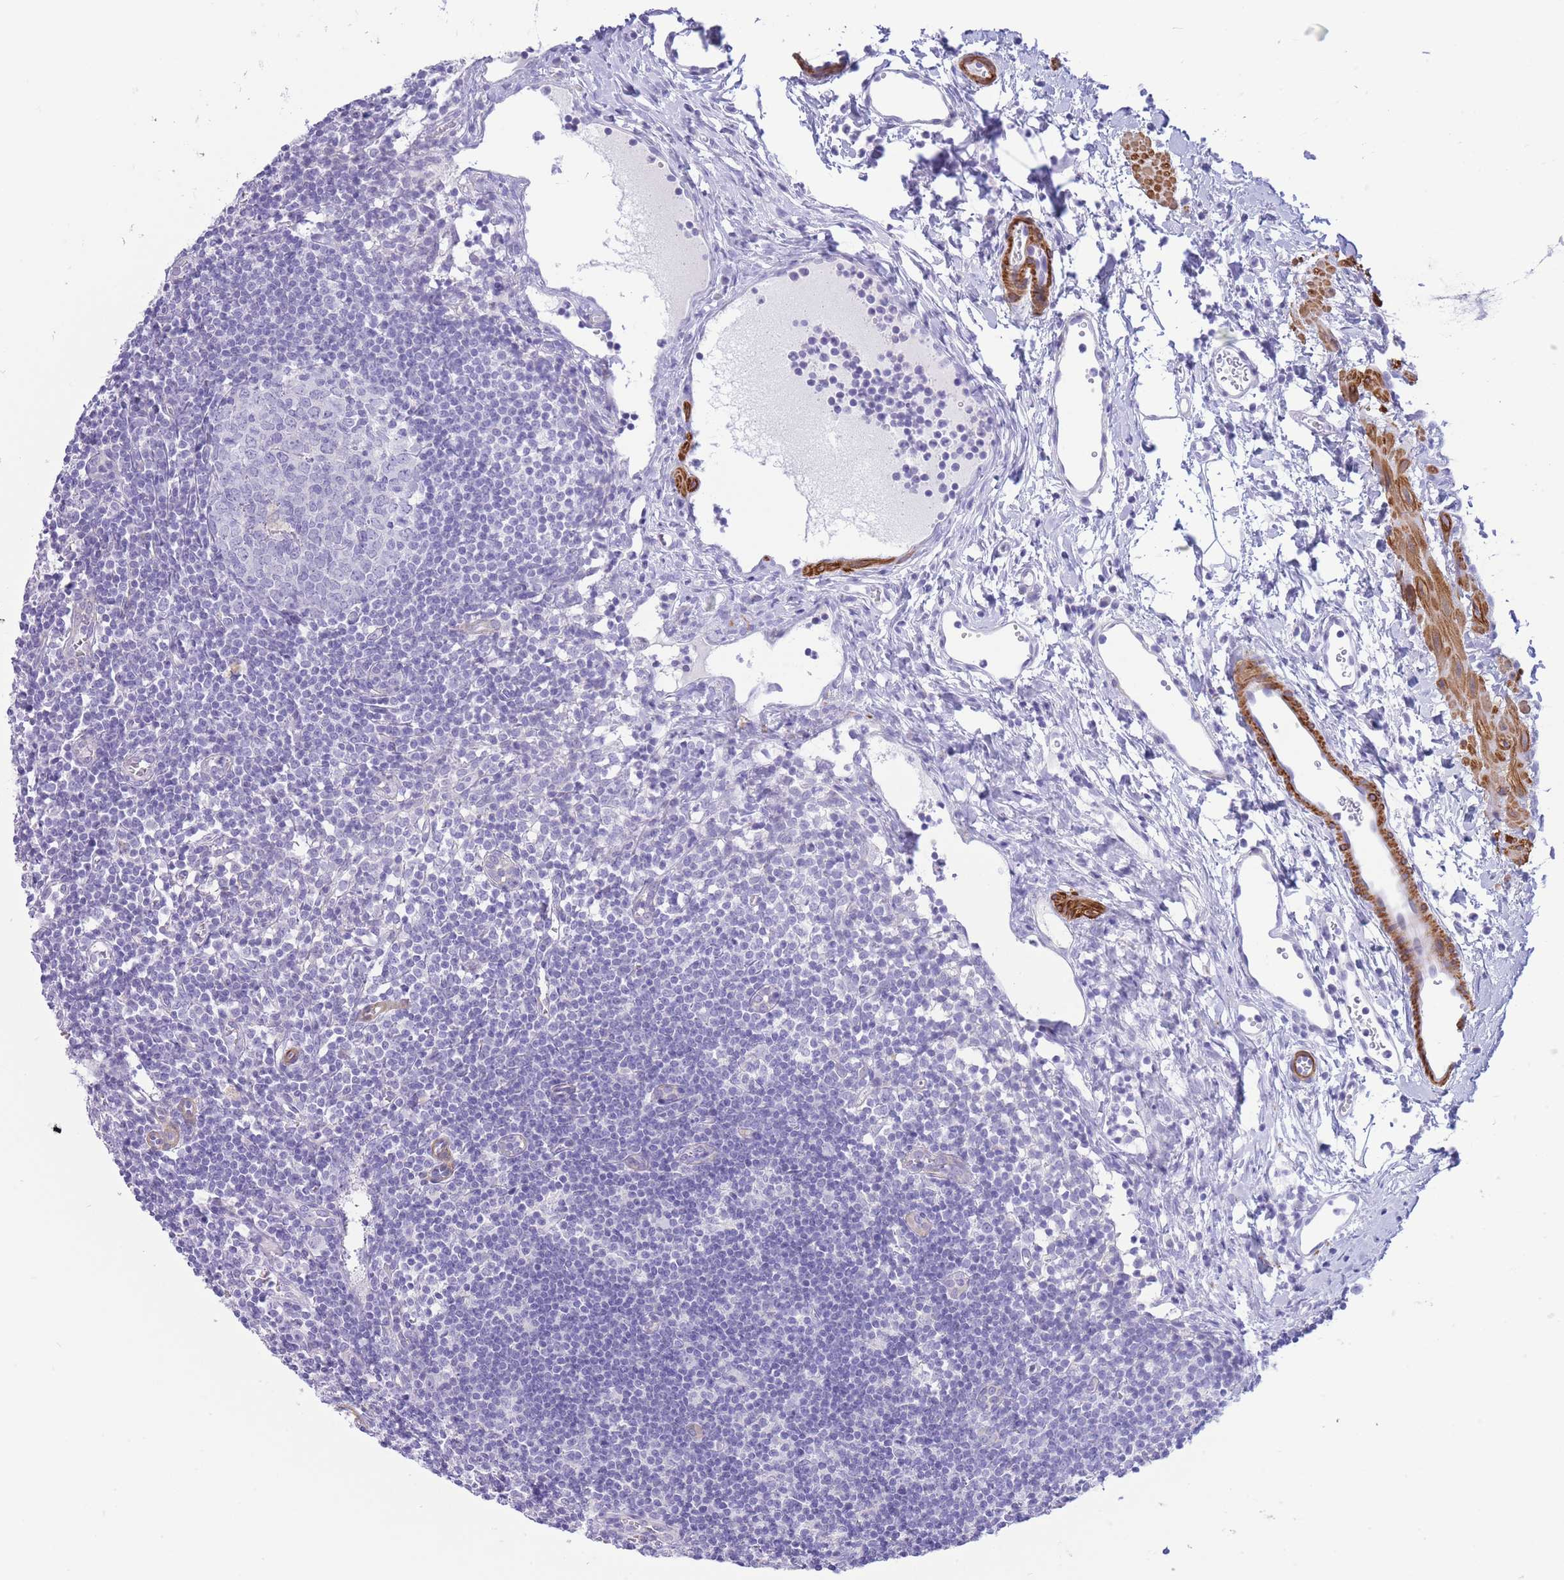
{"staining": {"intensity": "negative", "quantity": "none", "location": "none"}, "tissue": "lymph node", "cell_type": "Germinal center cells", "image_type": "normal", "snomed": [{"axis": "morphology", "description": "Normal tissue, NOS"}, {"axis": "topography", "description": "Lymph node"}], "caption": "The micrograph demonstrates no significant staining in germinal center cells of lymph node.", "gene": "VWA8", "patient": {"sex": "female", "age": 37}}